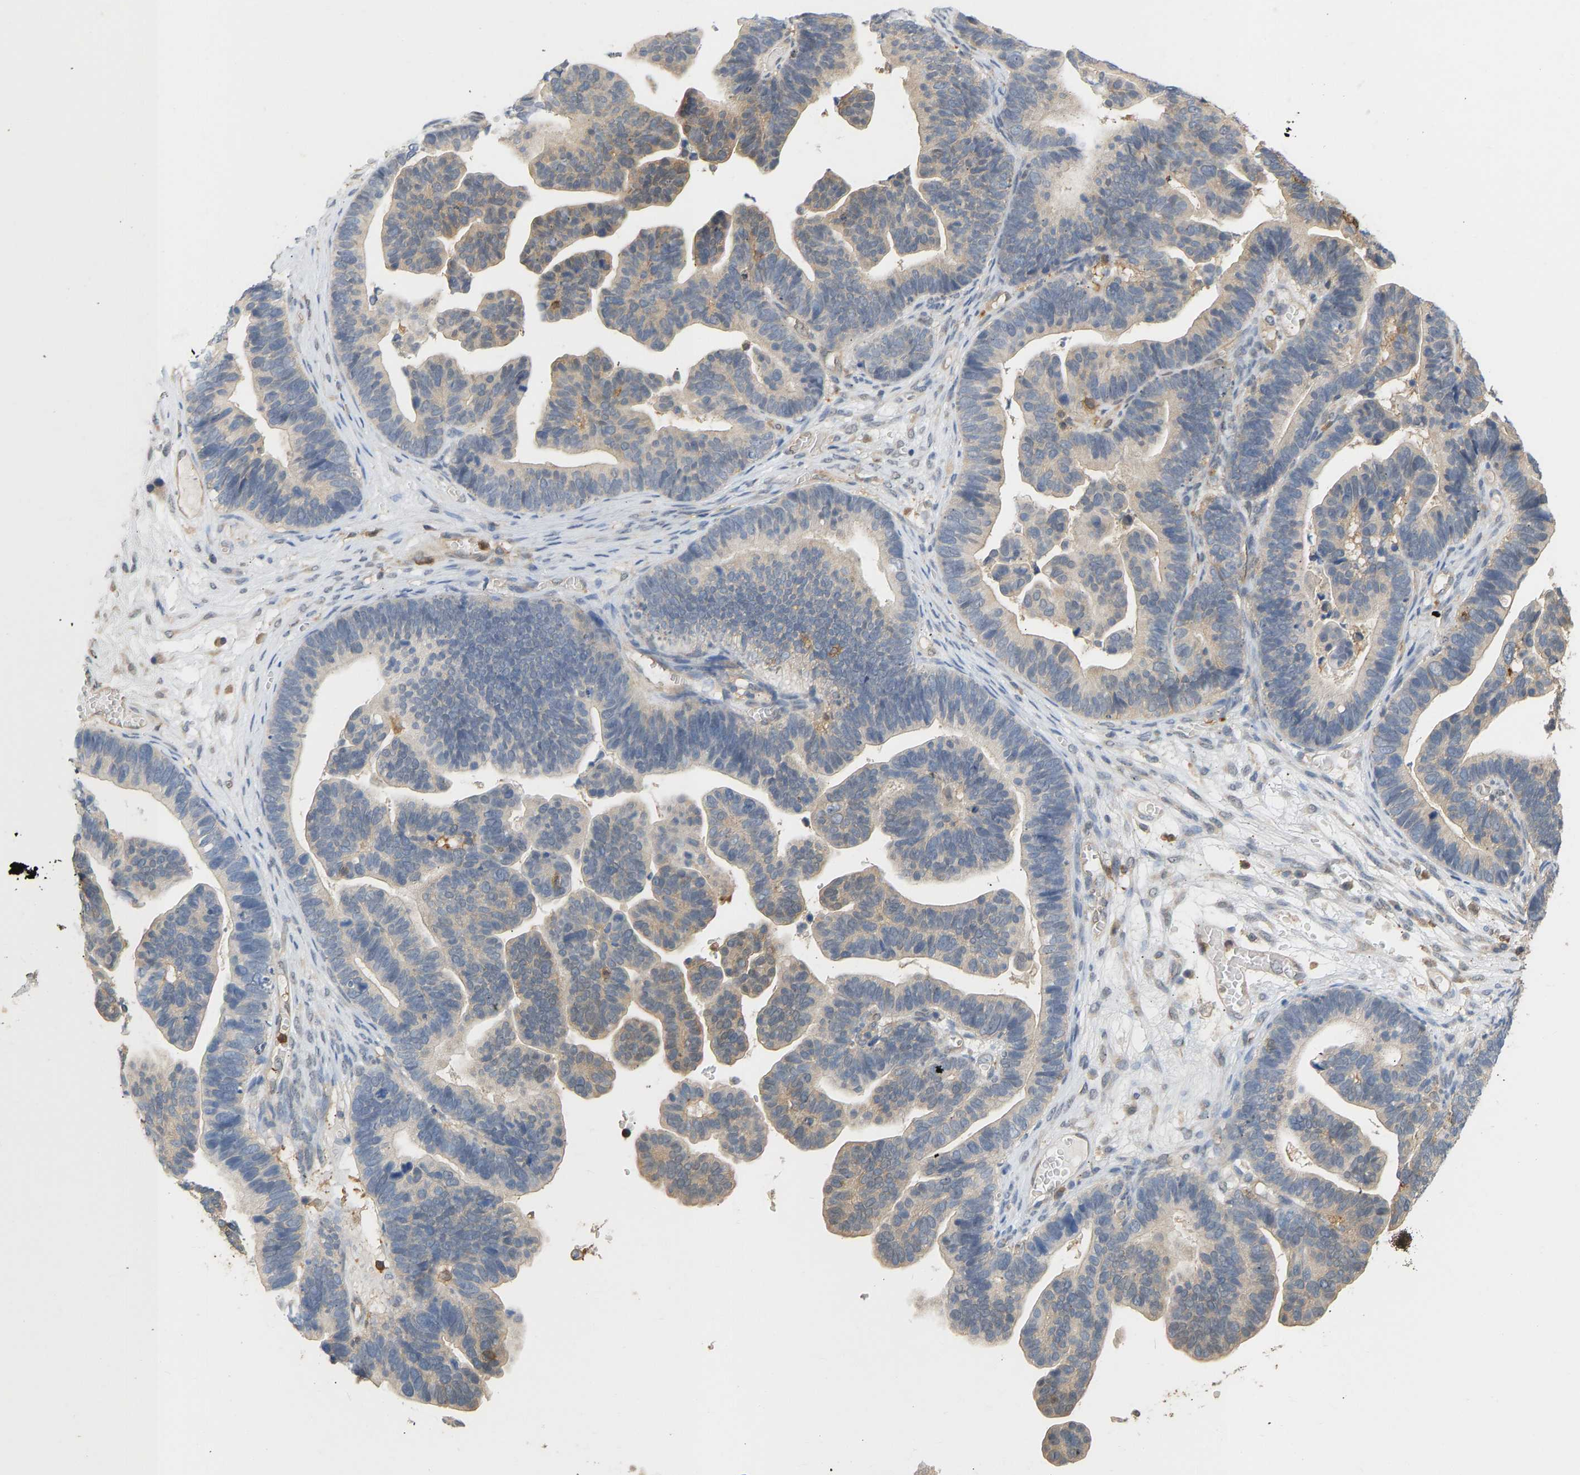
{"staining": {"intensity": "weak", "quantity": "25%-75%", "location": "cytoplasmic/membranous"}, "tissue": "ovarian cancer", "cell_type": "Tumor cells", "image_type": "cancer", "snomed": [{"axis": "morphology", "description": "Cystadenocarcinoma, serous, NOS"}, {"axis": "topography", "description": "Ovary"}], "caption": "Human ovarian cancer stained with a brown dye demonstrates weak cytoplasmic/membranous positive staining in approximately 25%-75% of tumor cells.", "gene": "ENO1", "patient": {"sex": "female", "age": 56}}